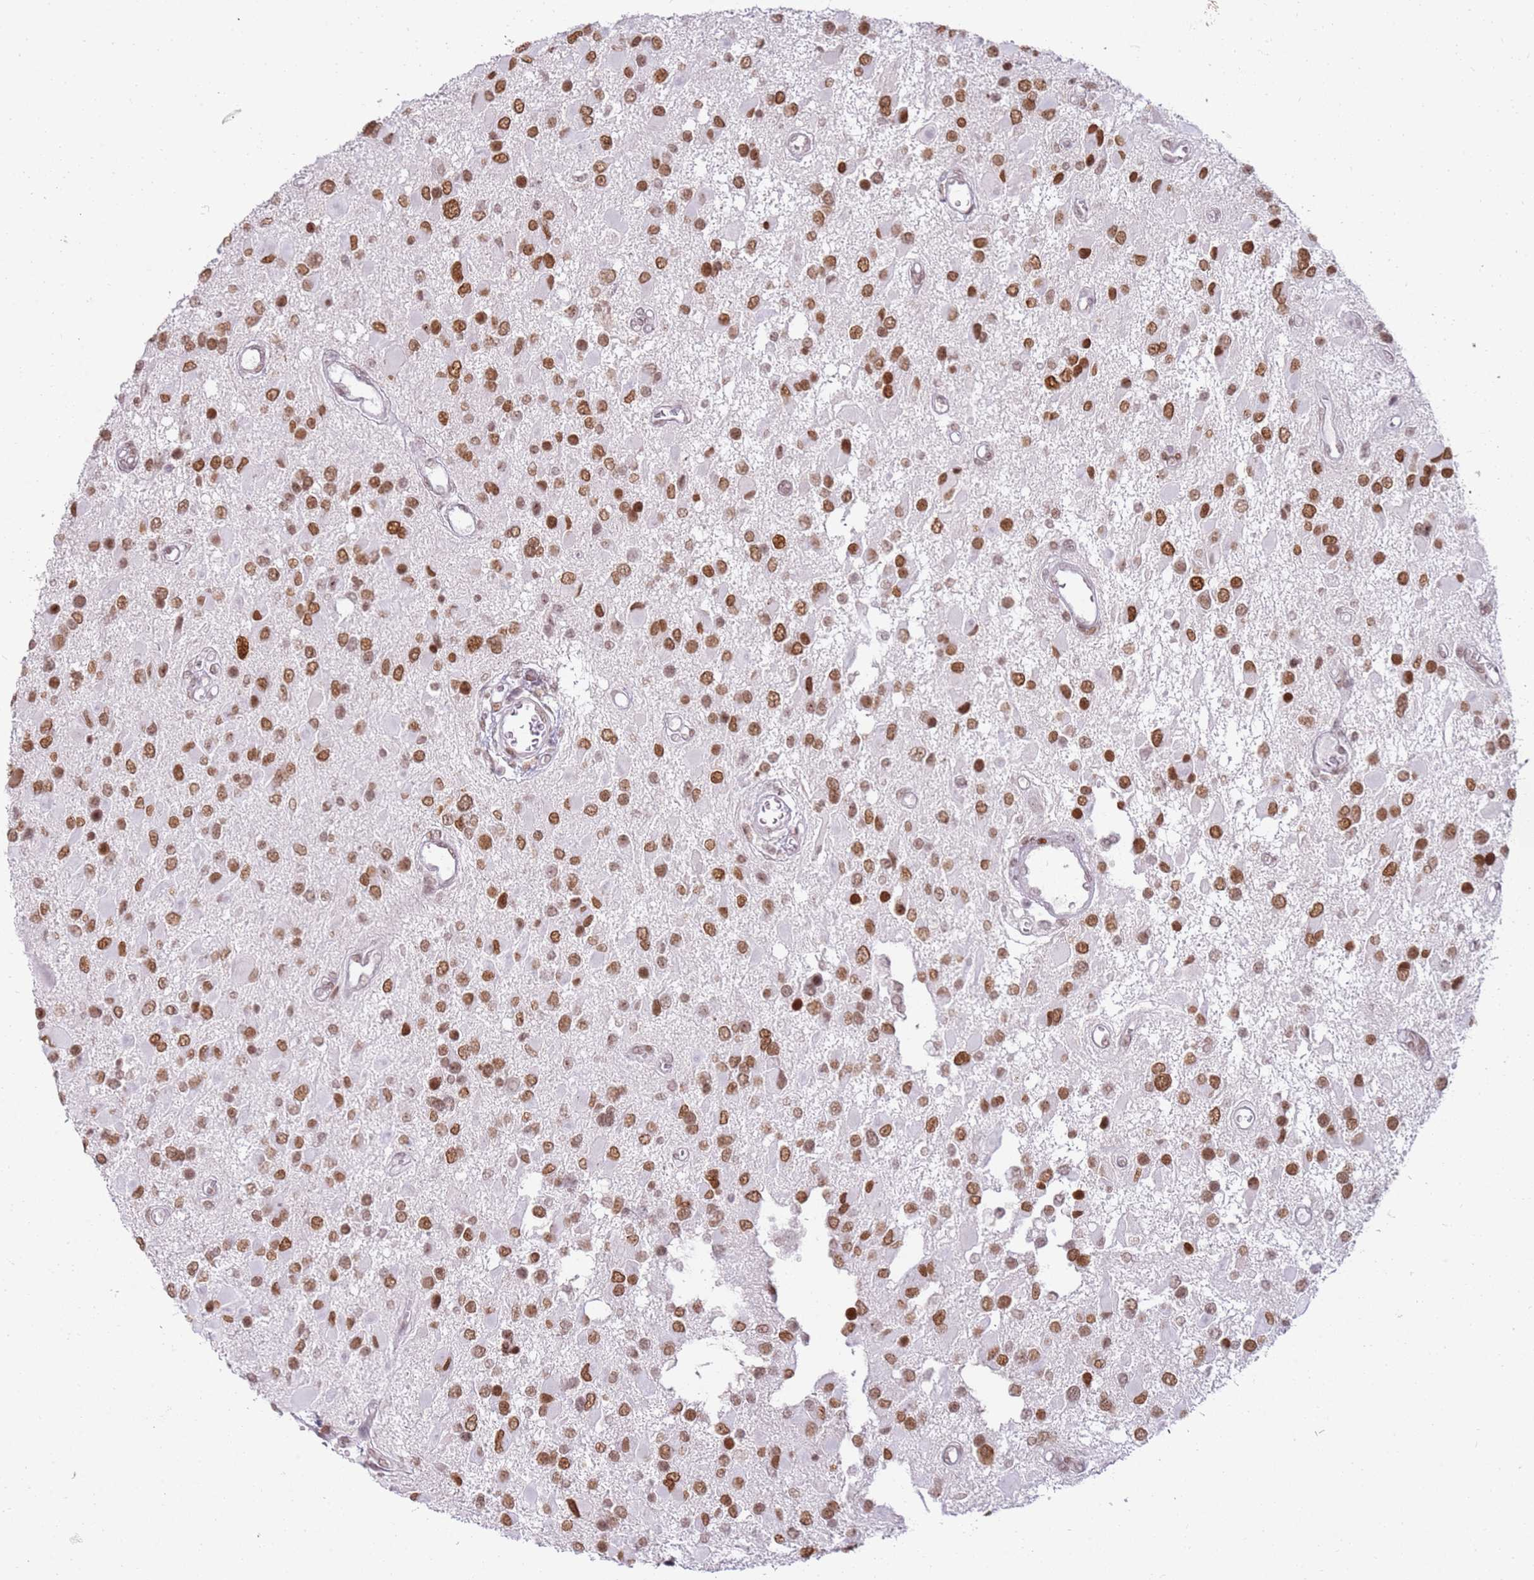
{"staining": {"intensity": "moderate", "quantity": ">75%", "location": "nuclear"}, "tissue": "glioma", "cell_type": "Tumor cells", "image_type": "cancer", "snomed": [{"axis": "morphology", "description": "Glioma, malignant, High grade"}, {"axis": "topography", "description": "Brain"}], "caption": "IHC (DAB (3,3'-diaminobenzidine)) staining of glioma demonstrates moderate nuclear protein staining in about >75% of tumor cells.", "gene": "PHC2", "patient": {"sex": "male", "age": 53}}